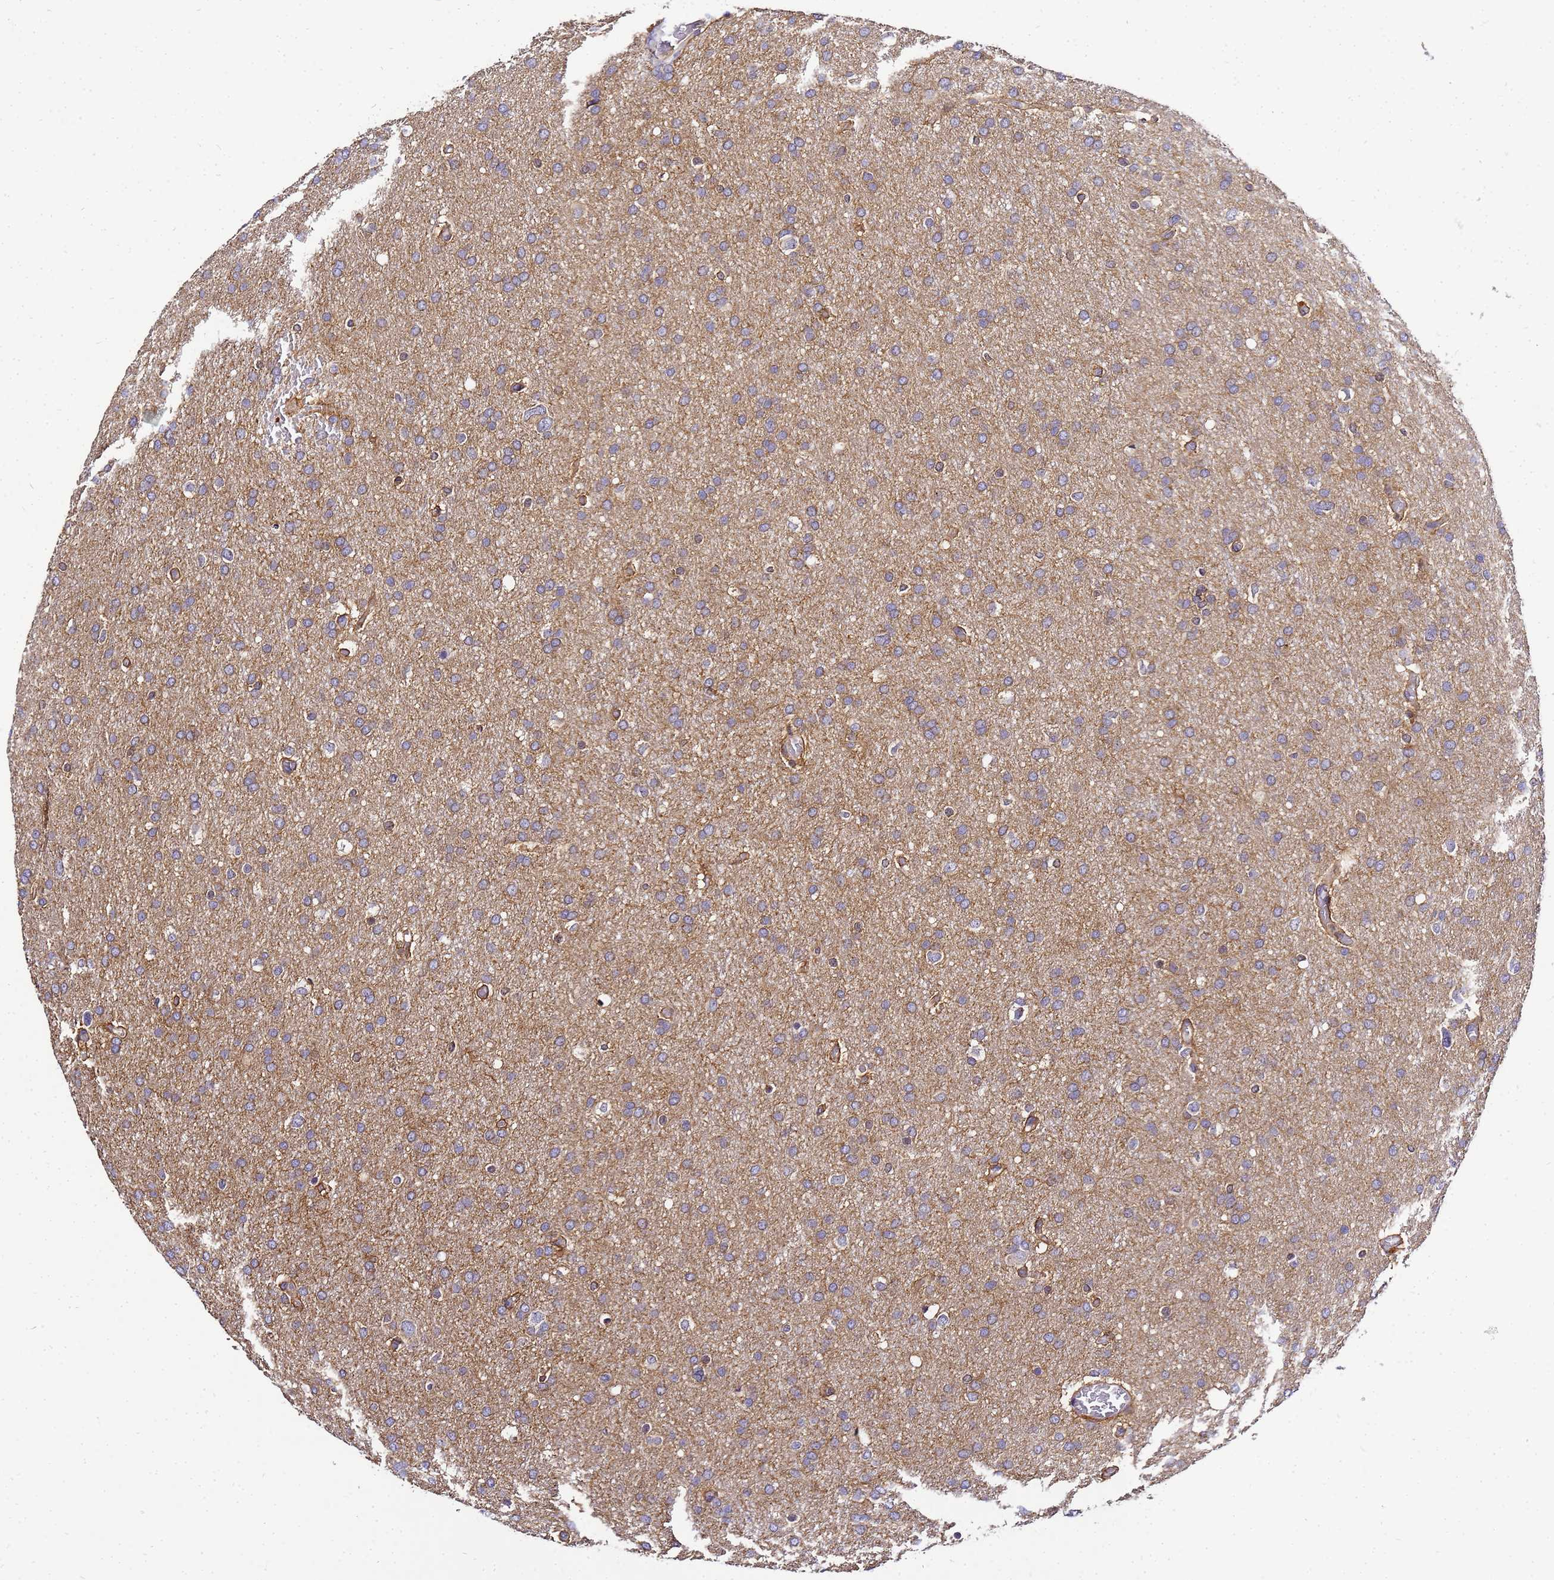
{"staining": {"intensity": "weak", "quantity": ">75%", "location": "cytoplasmic/membranous"}, "tissue": "glioma", "cell_type": "Tumor cells", "image_type": "cancer", "snomed": [{"axis": "morphology", "description": "Glioma, malignant, High grade"}, {"axis": "topography", "description": "Cerebral cortex"}], "caption": "An immunohistochemistry image of neoplastic tissue is shown. Protein staining in brown highlights weak cytoplasmic/membranous positivity in glioma within tumor cells.", "gene": "ADPGK", "patient": {"sex": "female", "age": 36}}